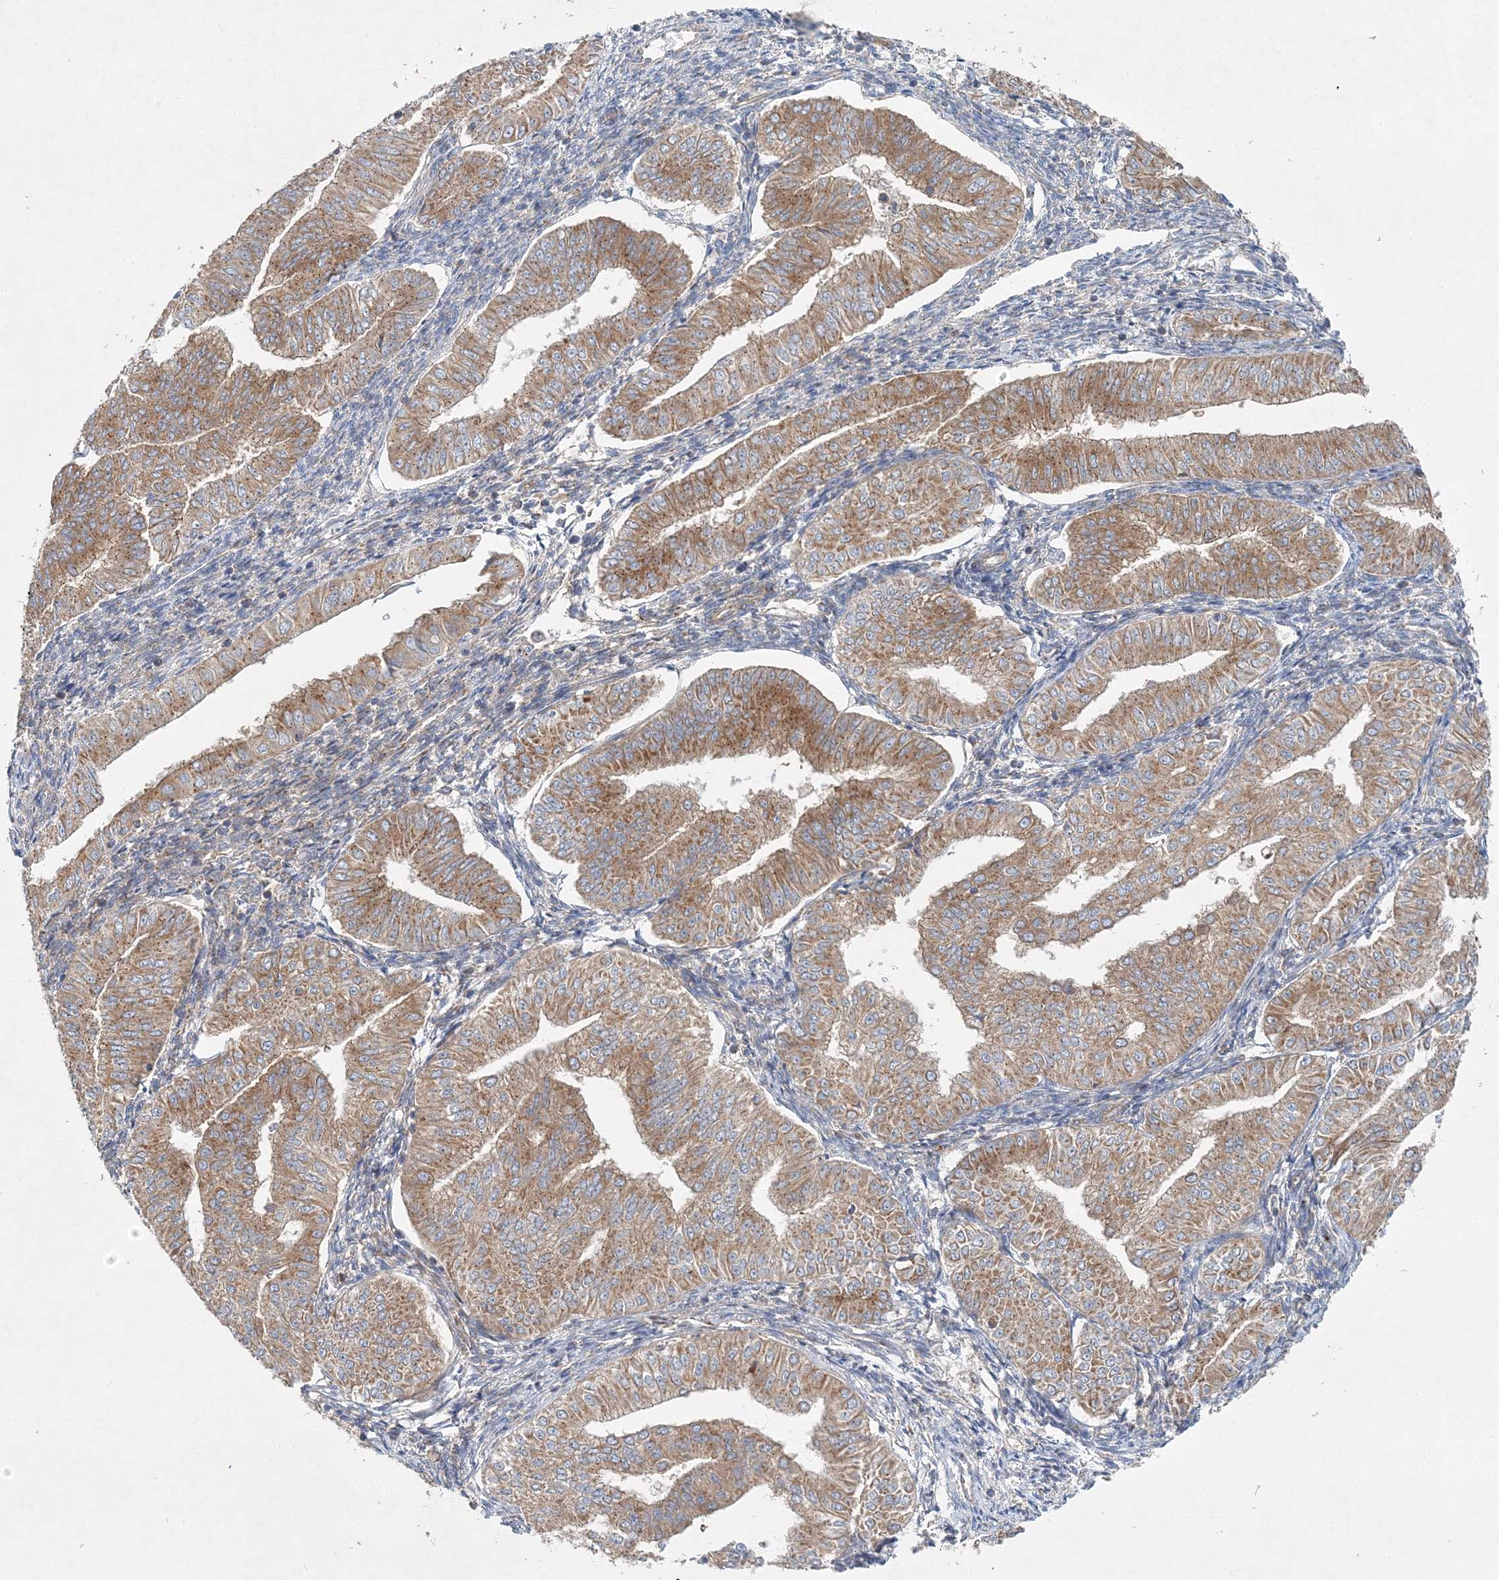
{"staining": {"intensity": "moderate", "quantity": ">75%", "location": "cytoplasmic/membranous"}, "tissue": "endometrial cancer", "cell_type": "Tumor cells", "image_type": "cancer", "snomed": [{"axis": "morphology", "description": "Normal tissue, NOS"}, {"axis": "morphology", "description": "Adenocarcinoma, NOS"}, {"axis": "topography", "description": "Endometrium"}], "caption": "Endometrial cancer stained for a protein demonstrates moderate cytoplasmic/membranous positivity in tumor cells.", "gene": "SEC23IP", "patient": {"sex": "female", "age": 53}}